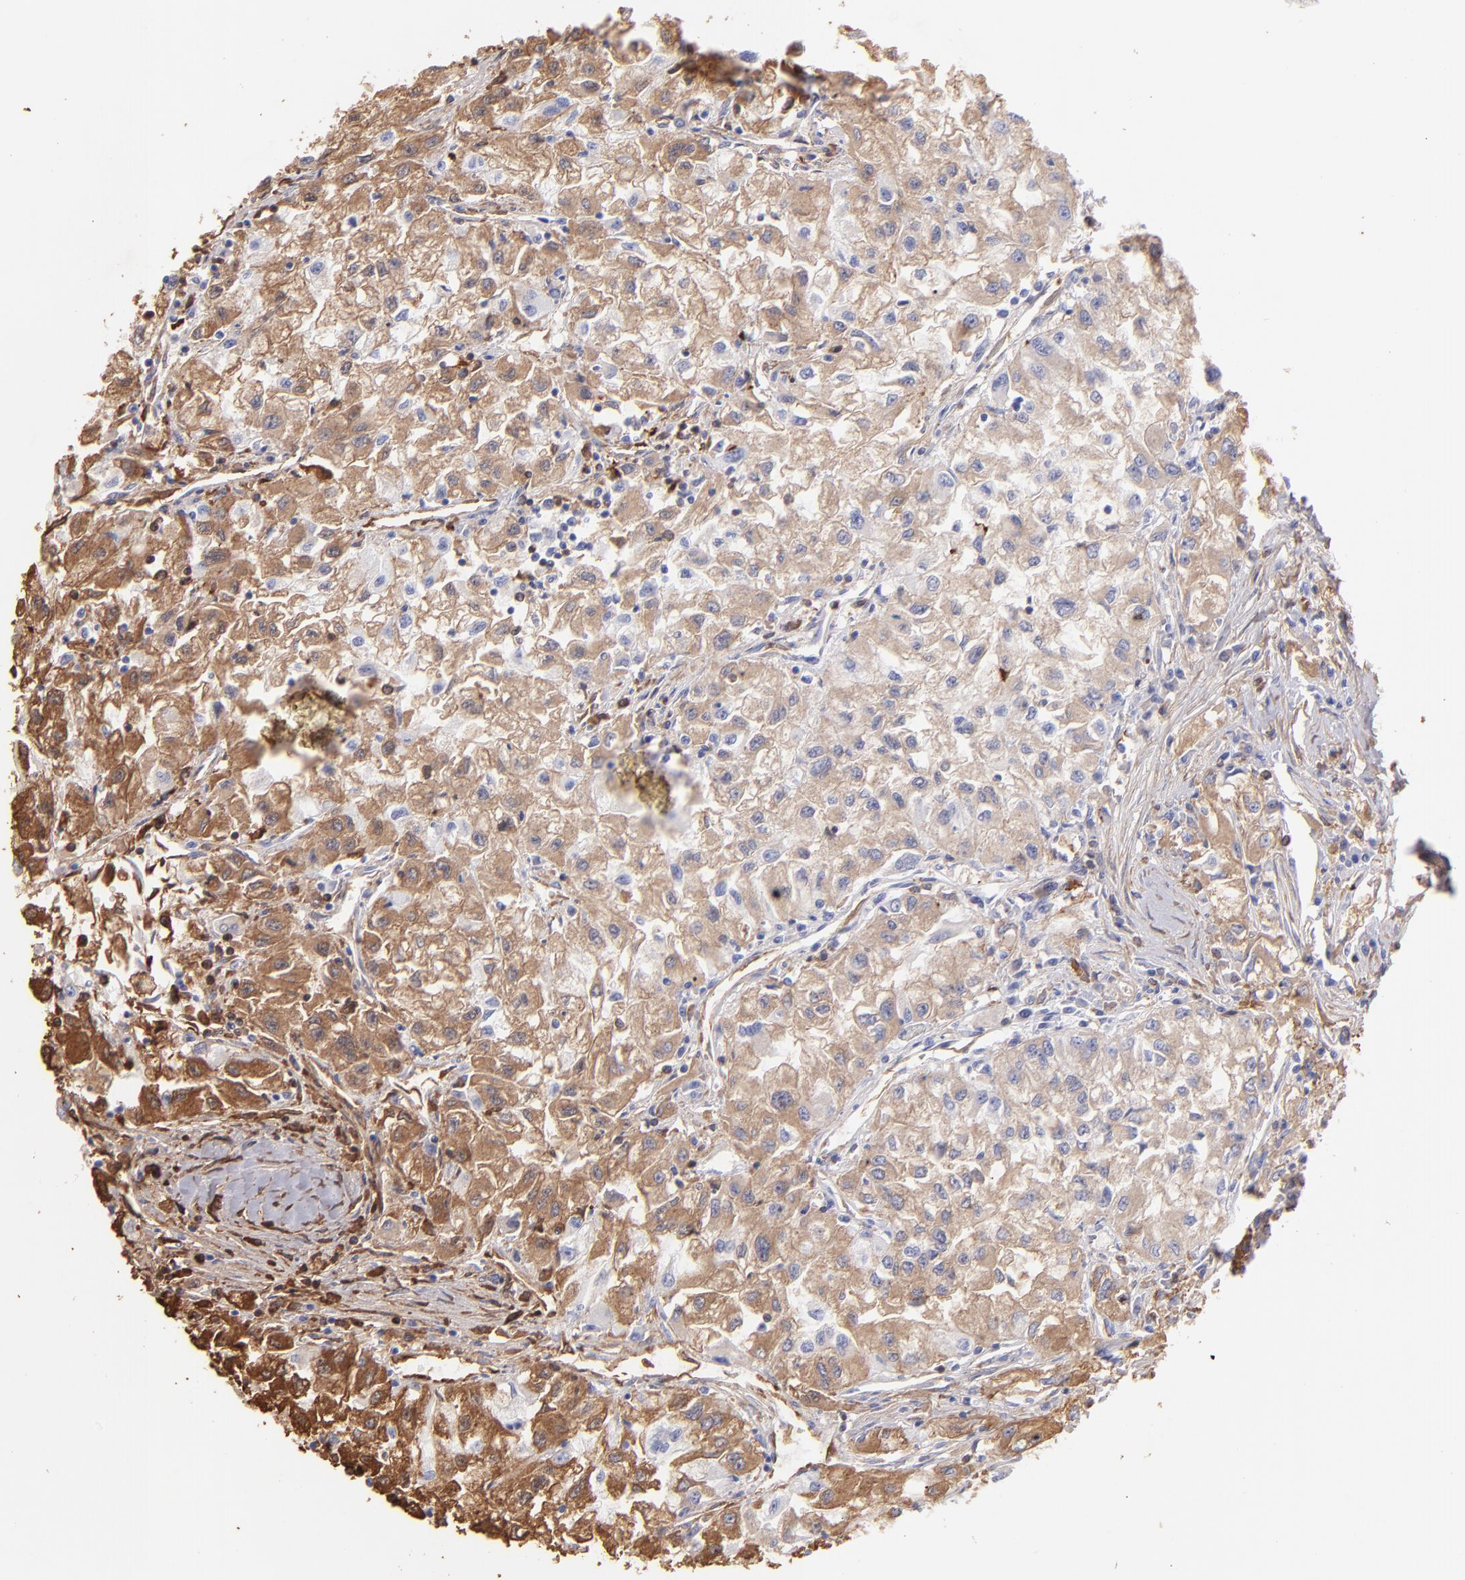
{"staining": {"intensity": "moderate", "quantity": ">75%", "location": "cytoplasmic/membranous"}, "tissue": "renal cancer", "cell_type": "Tumor cells", "image_type": "cancer", "snomed": [{"axis": "morphology", "description": "Adenocarcinoma, NOS"}, {"axis": "topography", "description": "Kidney"}], "caption": "Renal cancer (adenocarcinoma) stained with a brown dye reveals moderate cytoplasmic/membranous positive positivity in approximately >75% of tumor cells.", "gene": "FGB", "patient": {"sex": "male", "age": 59}}